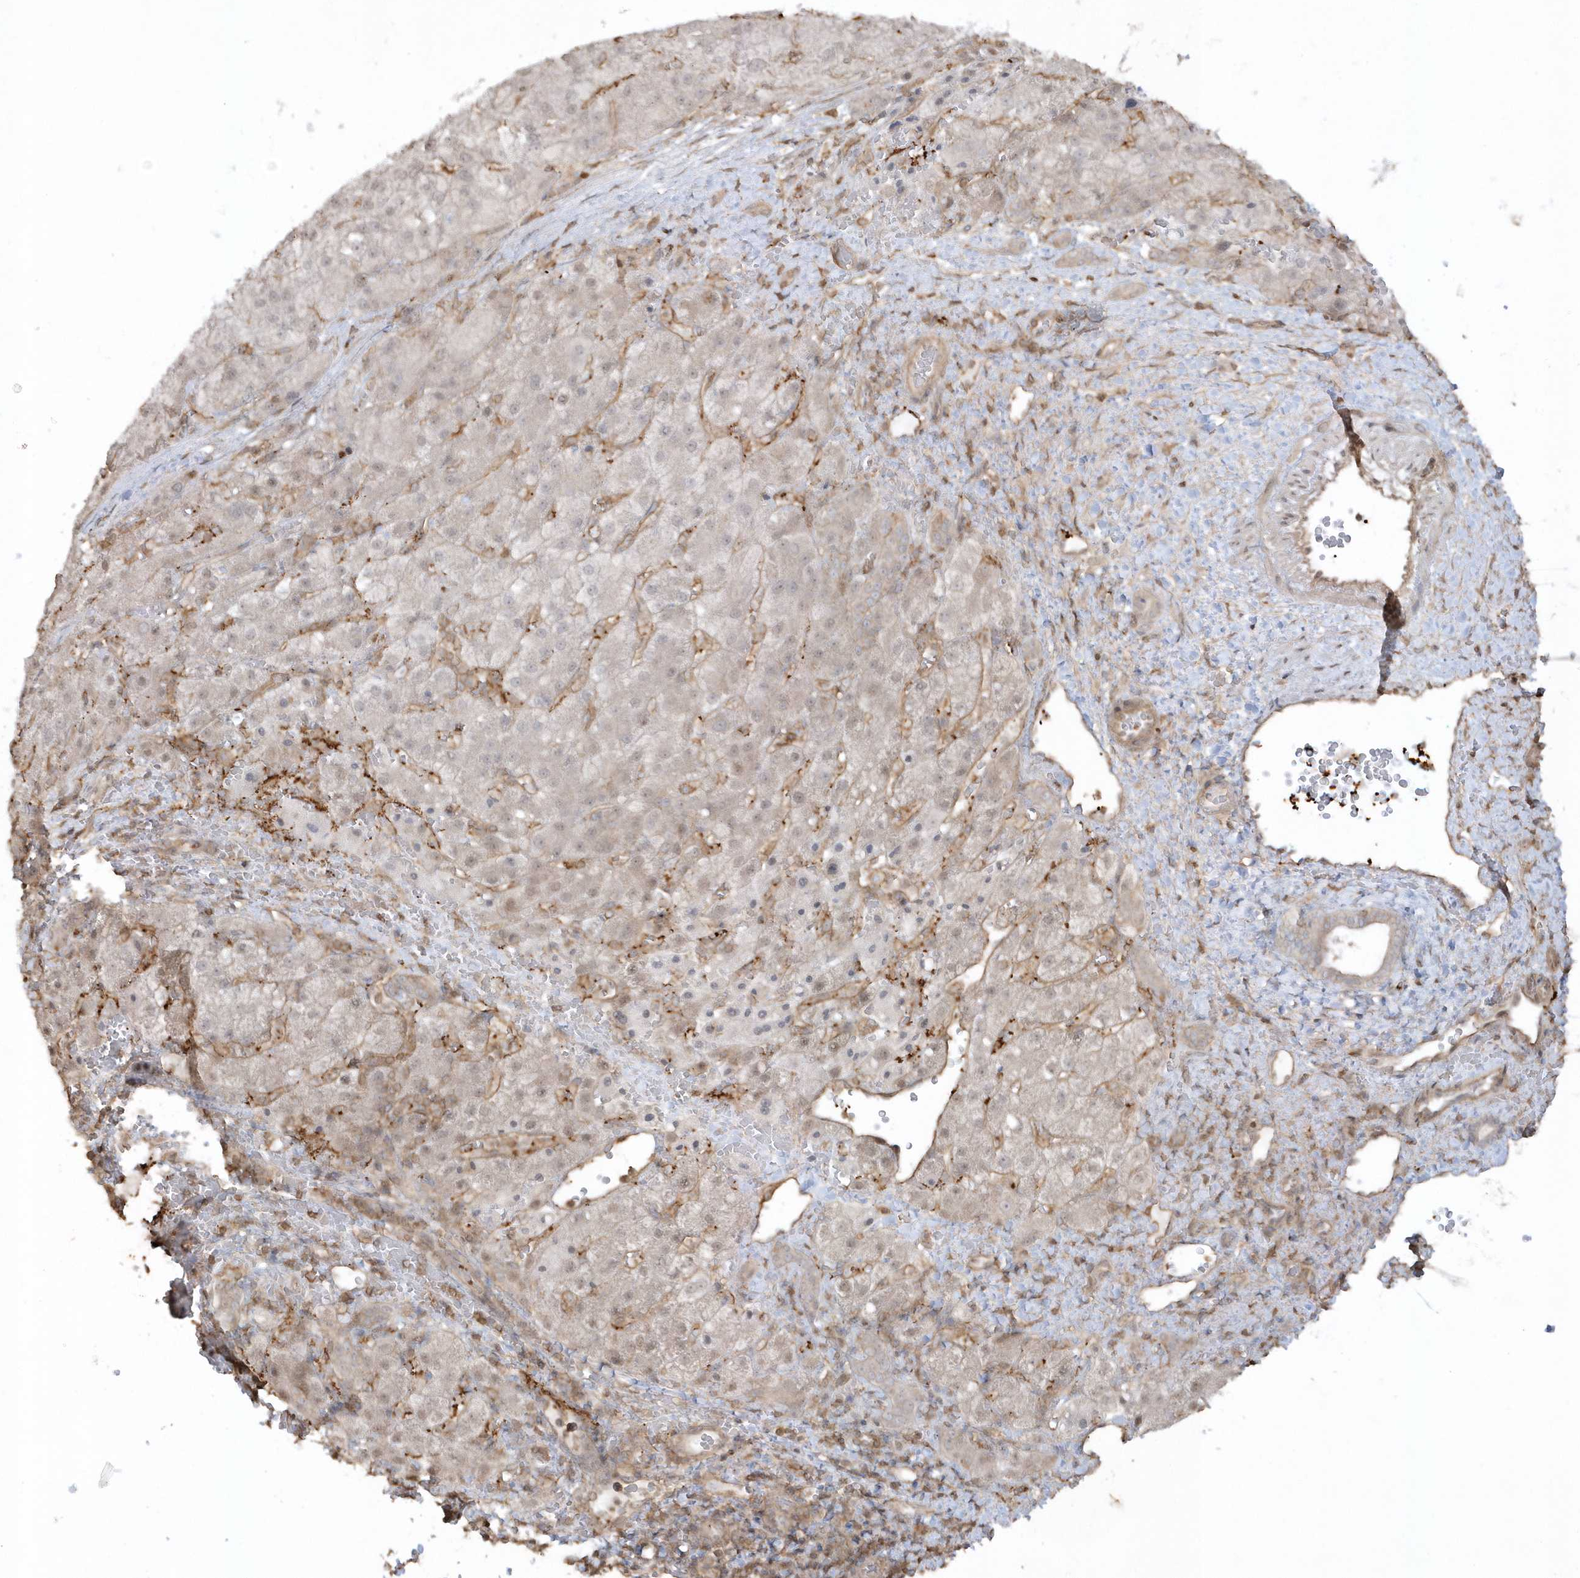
{"staining": {"intensity": "negative", "quantity": "none", "location": "none"}, "tissue": "liver cancer", "cell_type": "Tumor cells", "image_type": "cancer", "snomed": [{"axis": "morphology", "description": "Carcinoma, Hepatocellular, NOS"}, {"axis": "topography", "description": "Liver"}], "caption": "An IHC photomicrograph of liver hepatocellular carcinoma is shown. There is no staining in tumor cells of liver hepatocellular carcinoma. (DAB IHC visualized using brightfield microscopy, high magnification).", "gene": "BSN", "patient": {"sex": "male", "age": 57}}